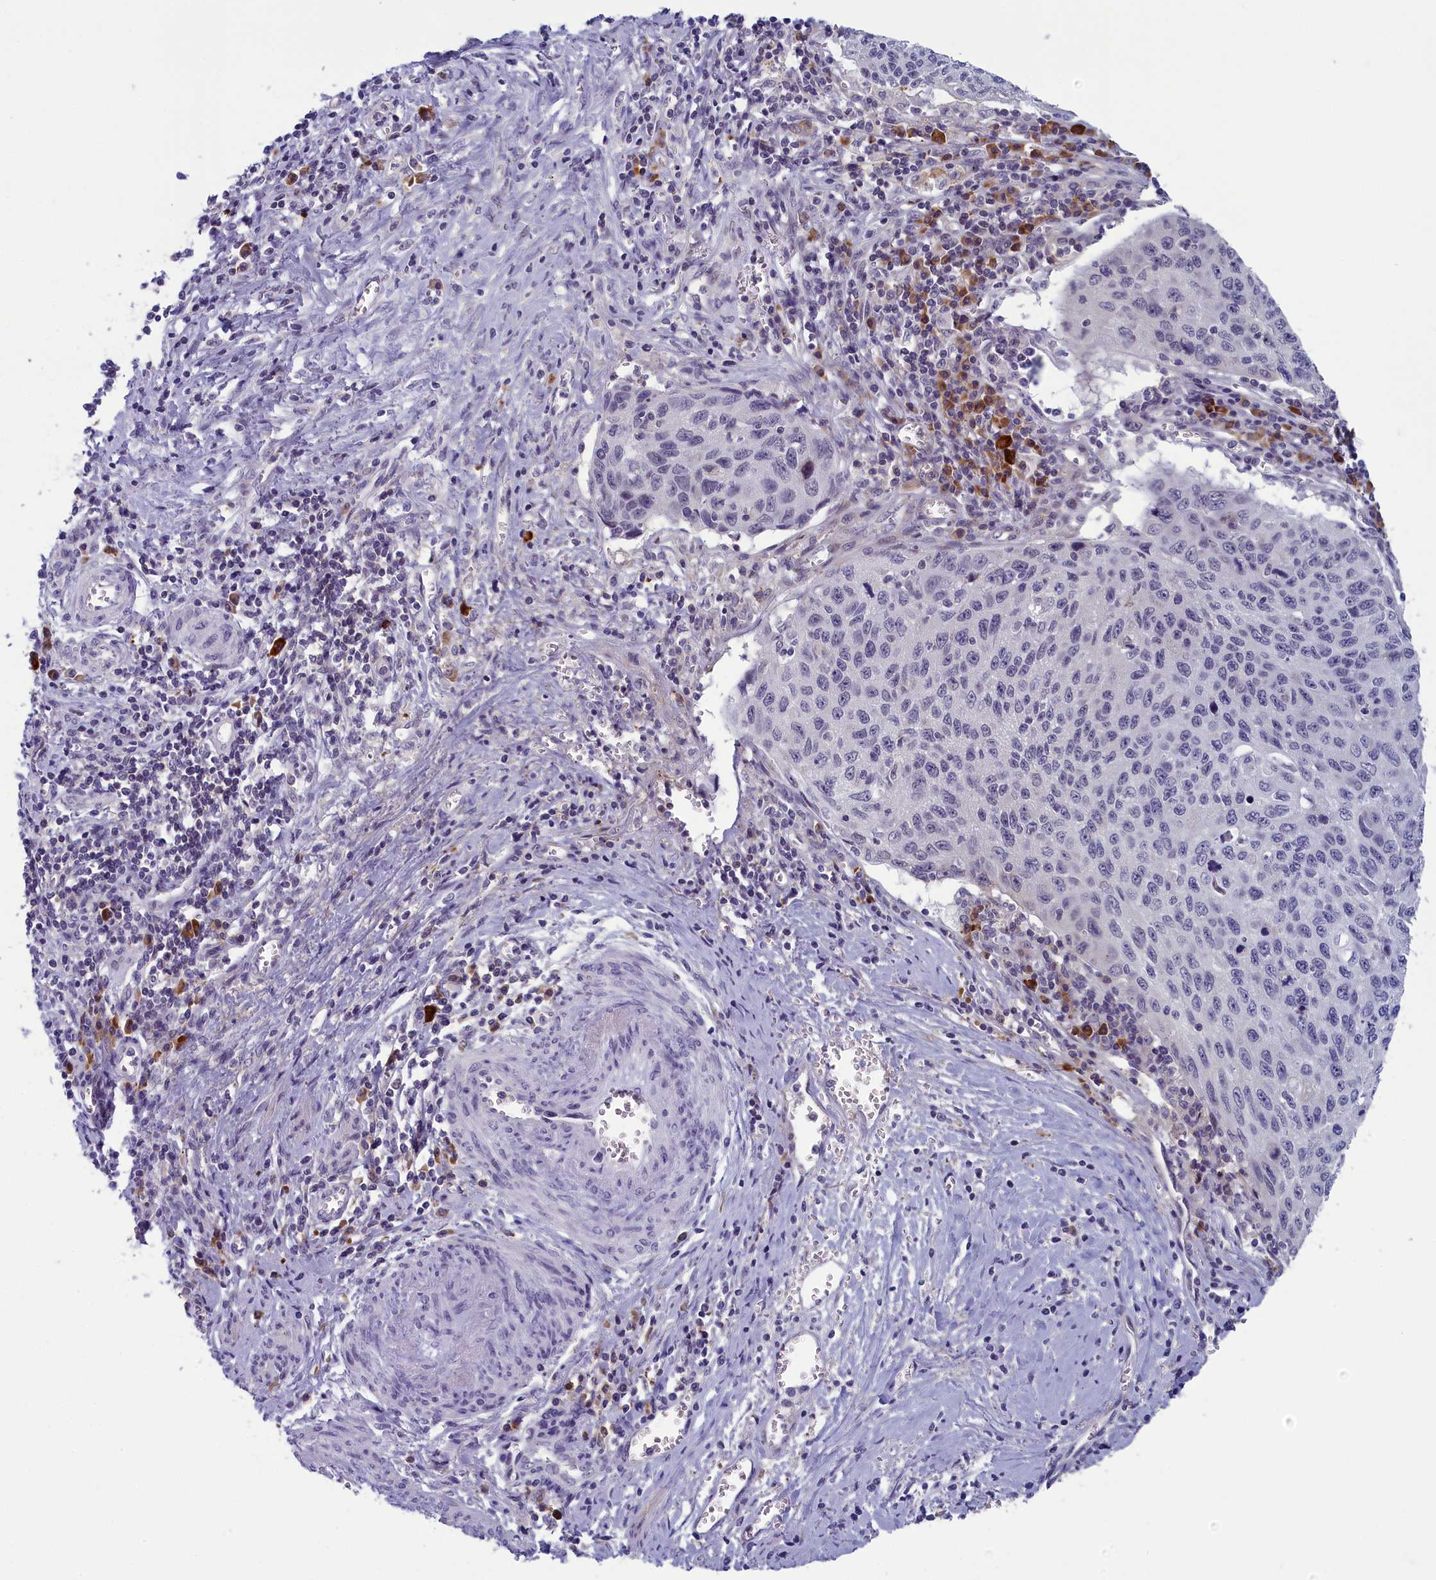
{"staining": {"intensity": "negative", "quantity": "none", "location": "none"}, "tissue": "cervical cancer", "cell_type": "Tumor cells", "image_type": "cancer", "snomed": [{"axis": "morphology", "description": "Squamous cell carcinoma, NOS"}, {"axis": "topography", "description": "Cervix"}], "caption": "A photomicrograph of cervical cancer (squamous cell carcinoma) stained for a protein displays no brown staining in tumor cells.", "gene": "CNEP1R1", "patient": {"sex": "female", "age": 53}}